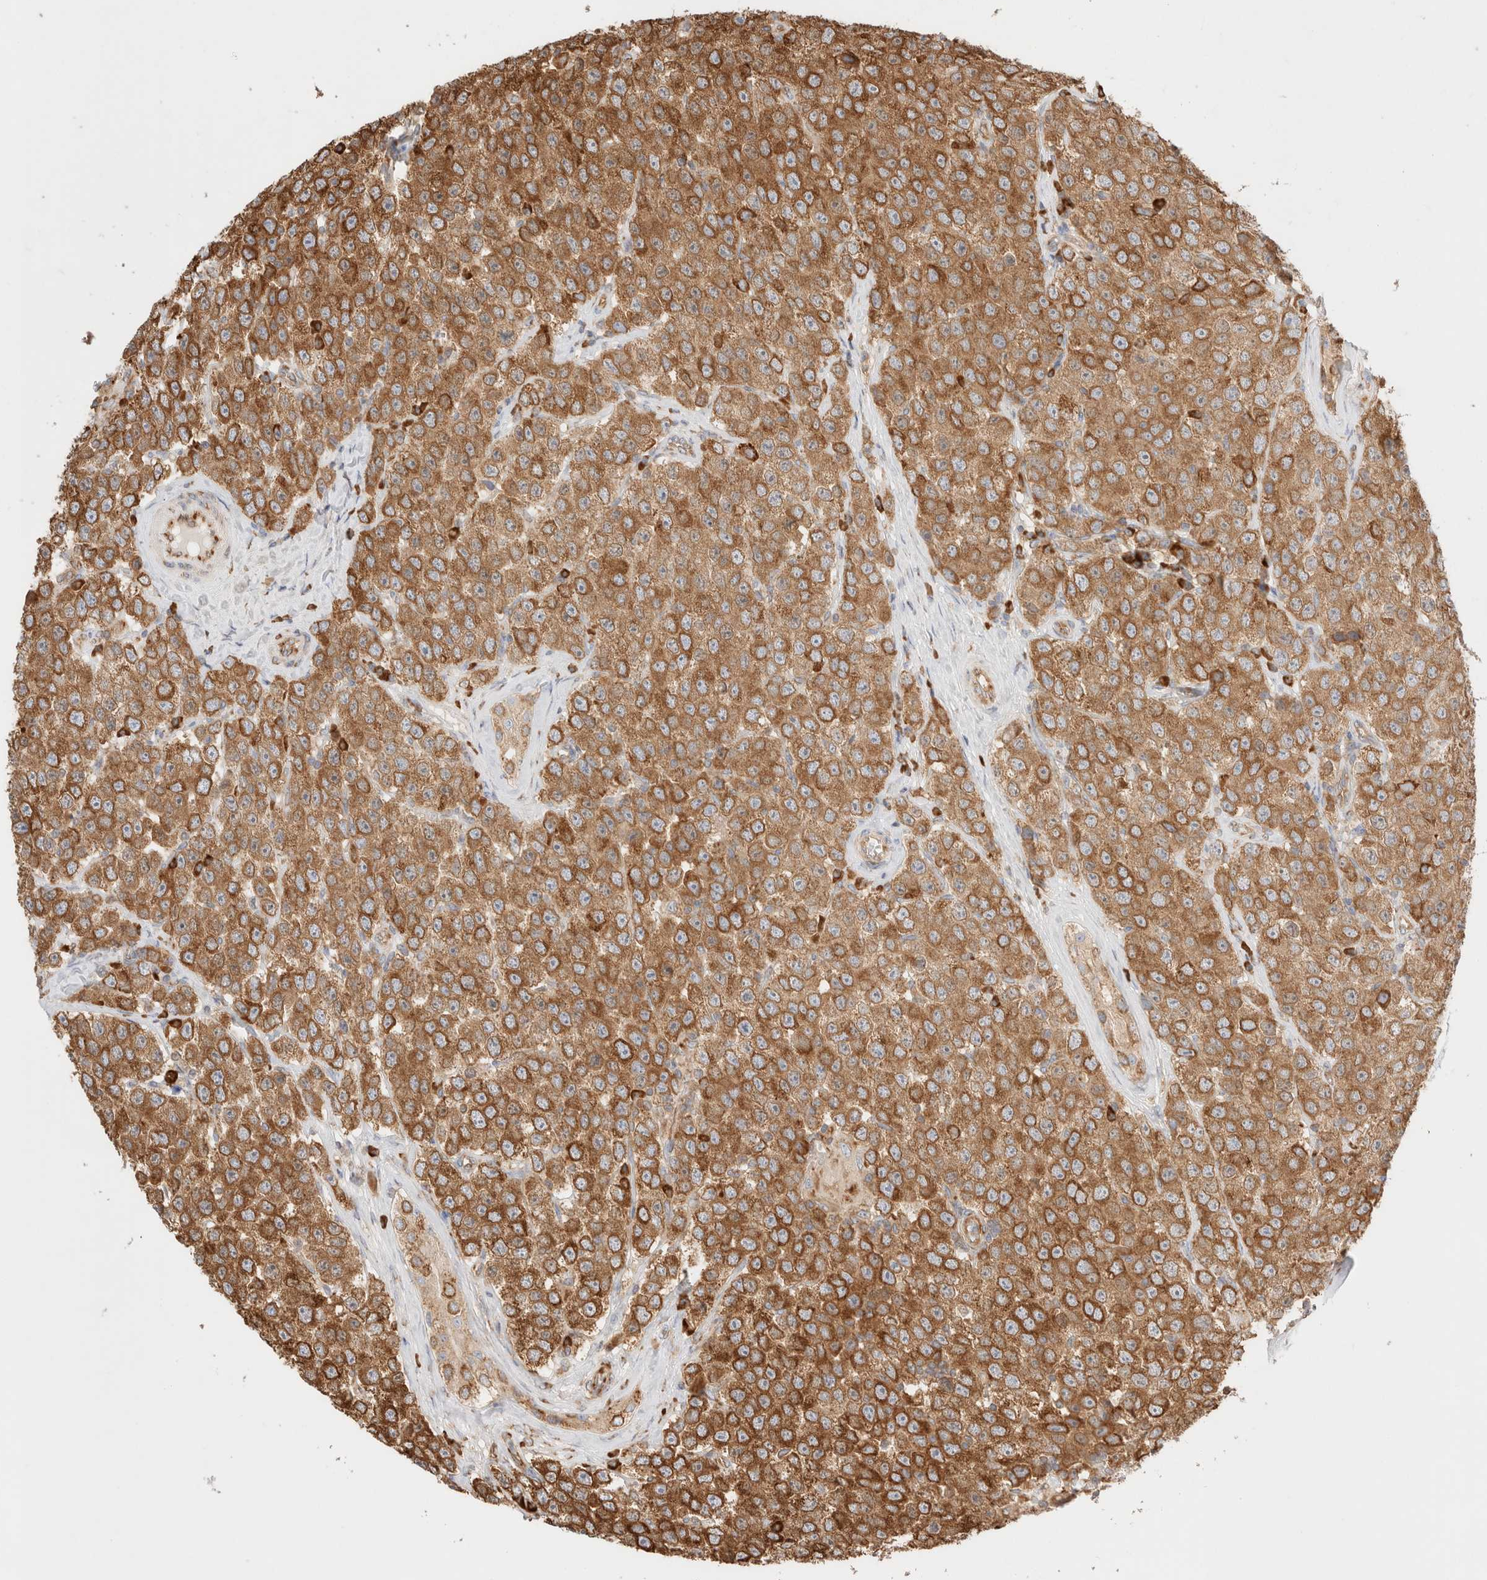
{"staining": {"intensity": "strong", "quantity": ">75%", "location": "cytoplasmic/membranous"}, "tissue": "testis cancer", "cell_type": "Tumor cells", "image_type": "cancer", "snomed": [{"axis": "morphology", "description": "Seminoma, NOS"}, {"axis": "morphology", "description": "Carcinoma, Embryonal, NOS"}, {"axis": "topography", "description": "Testis"}], "caption": "Protein staining of testis cancer (seminoma) tissue demonstrates strong cytoplasmic/membranous expression in about >75% of tumor cells.", "gene": "ZC2HC1A", "patient": {"sex": "male", "age": 28}}